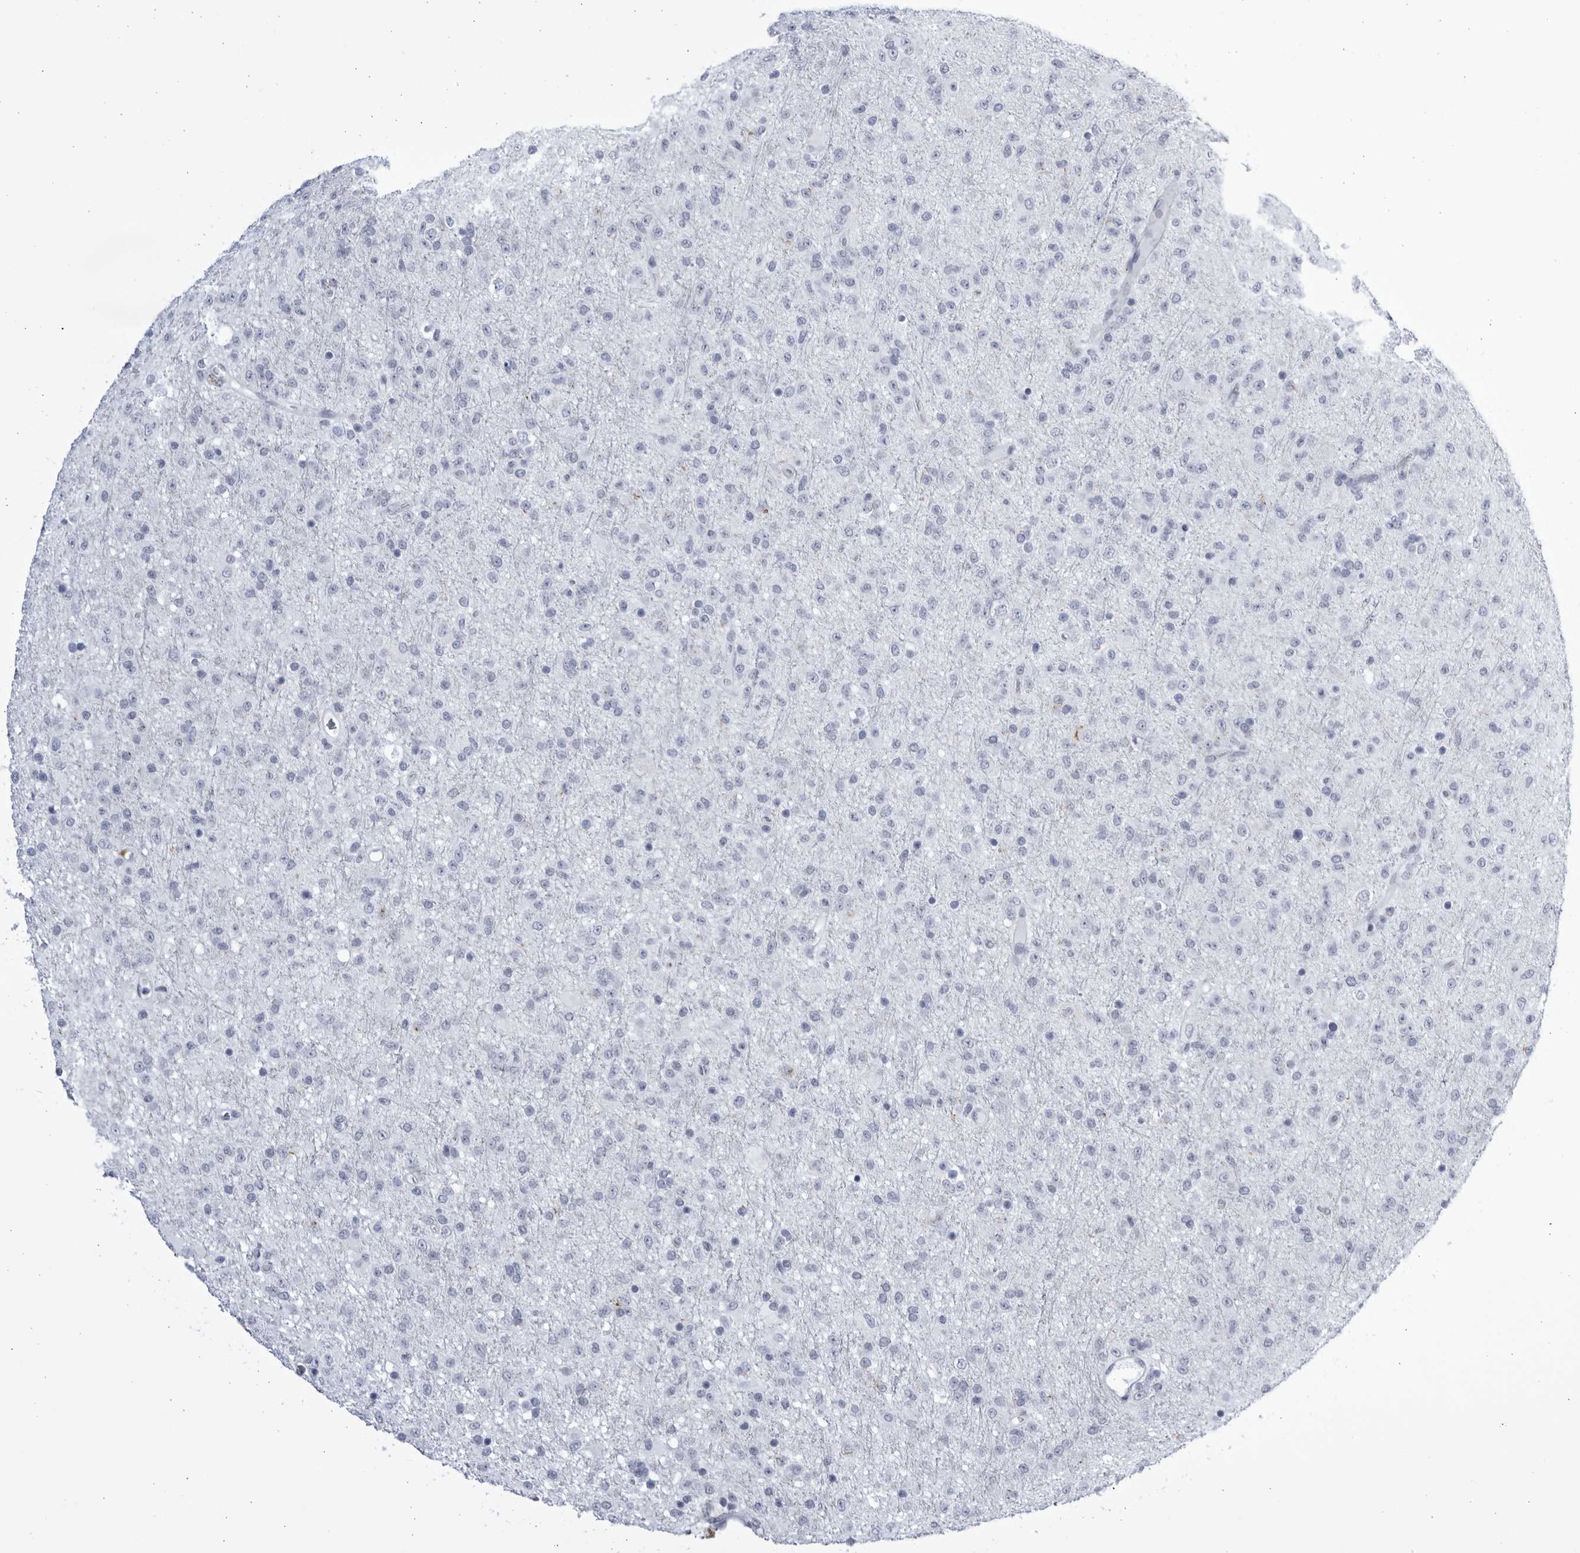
{"staining": {"intensity": "negative", "quantity": "none", "location": "none"}, "tissue": "glioma", "cell_type": "Tumor cells", "image_type": "cancer", "snomed": [{"axis": "morphology", "description": "Glioma, malignant, Low grade"}, {"axis": "topography", "description": "Brain"}], "caption": "Tumor cells are negative for brown protein staining in glioma.", "gene": "CCDC181", "patient": {"sex": "male", "age": 65}}